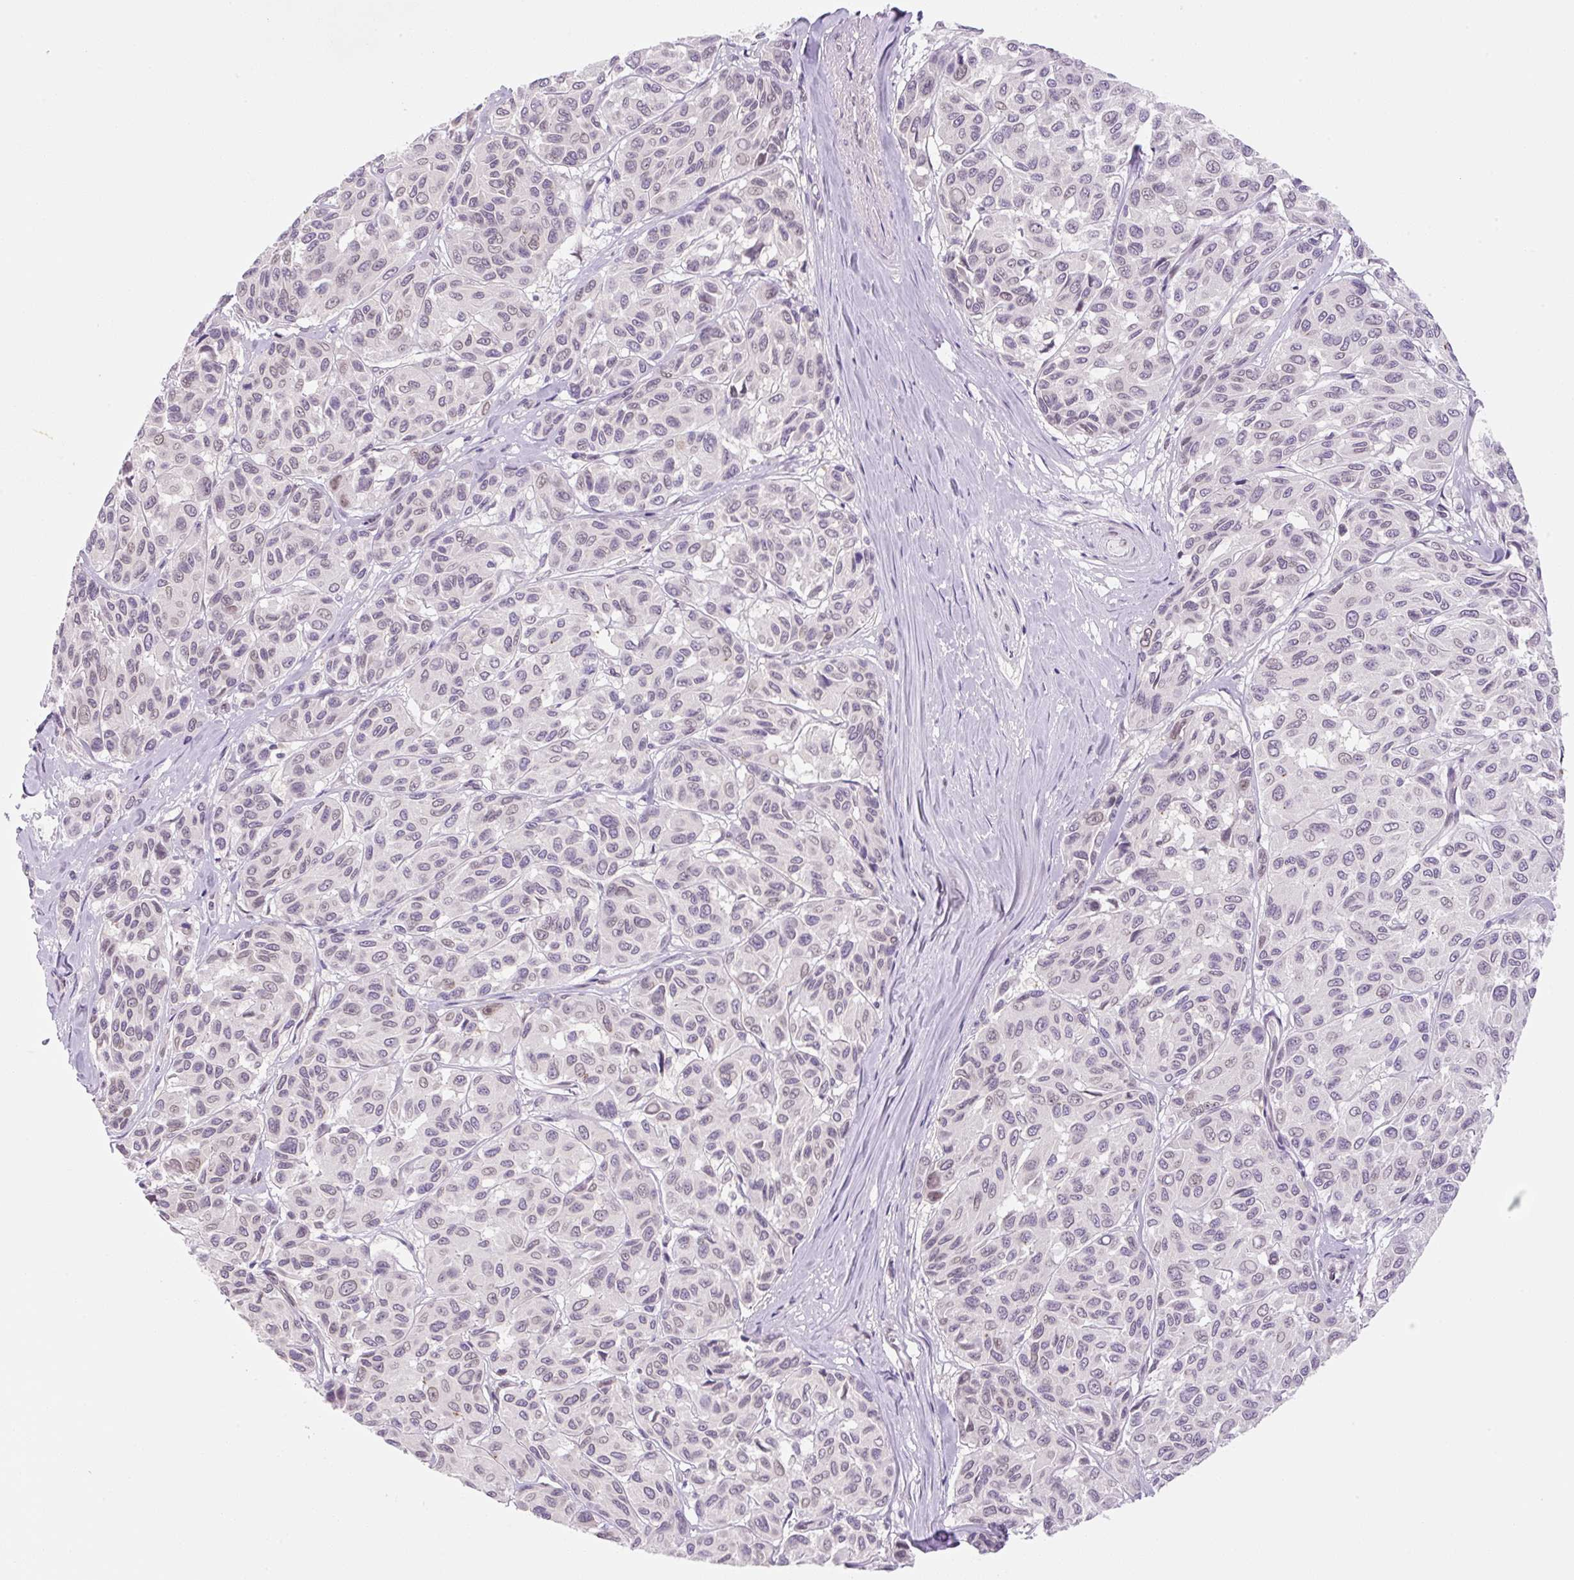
{"staining": {"intensity": "weak", "quantity": "25%-75%", "location": "nuclear"}, "tissue": "melanoma", "cell_type": "Tumor cells", "image_type": "cancer", "snomed": [{"axis": "morphology", "description": "Malignant melanoma, NOS"}, {"axis": "topography", "description": "Skin"}], "caption": "DAB immunohistochemical staining of melanoma demonstrates weak nuclear protein positivity in approximately 25%-75% of tumor cells.", "gene": "SYNE3", "patient": {"sex": "female", "age": 66}}